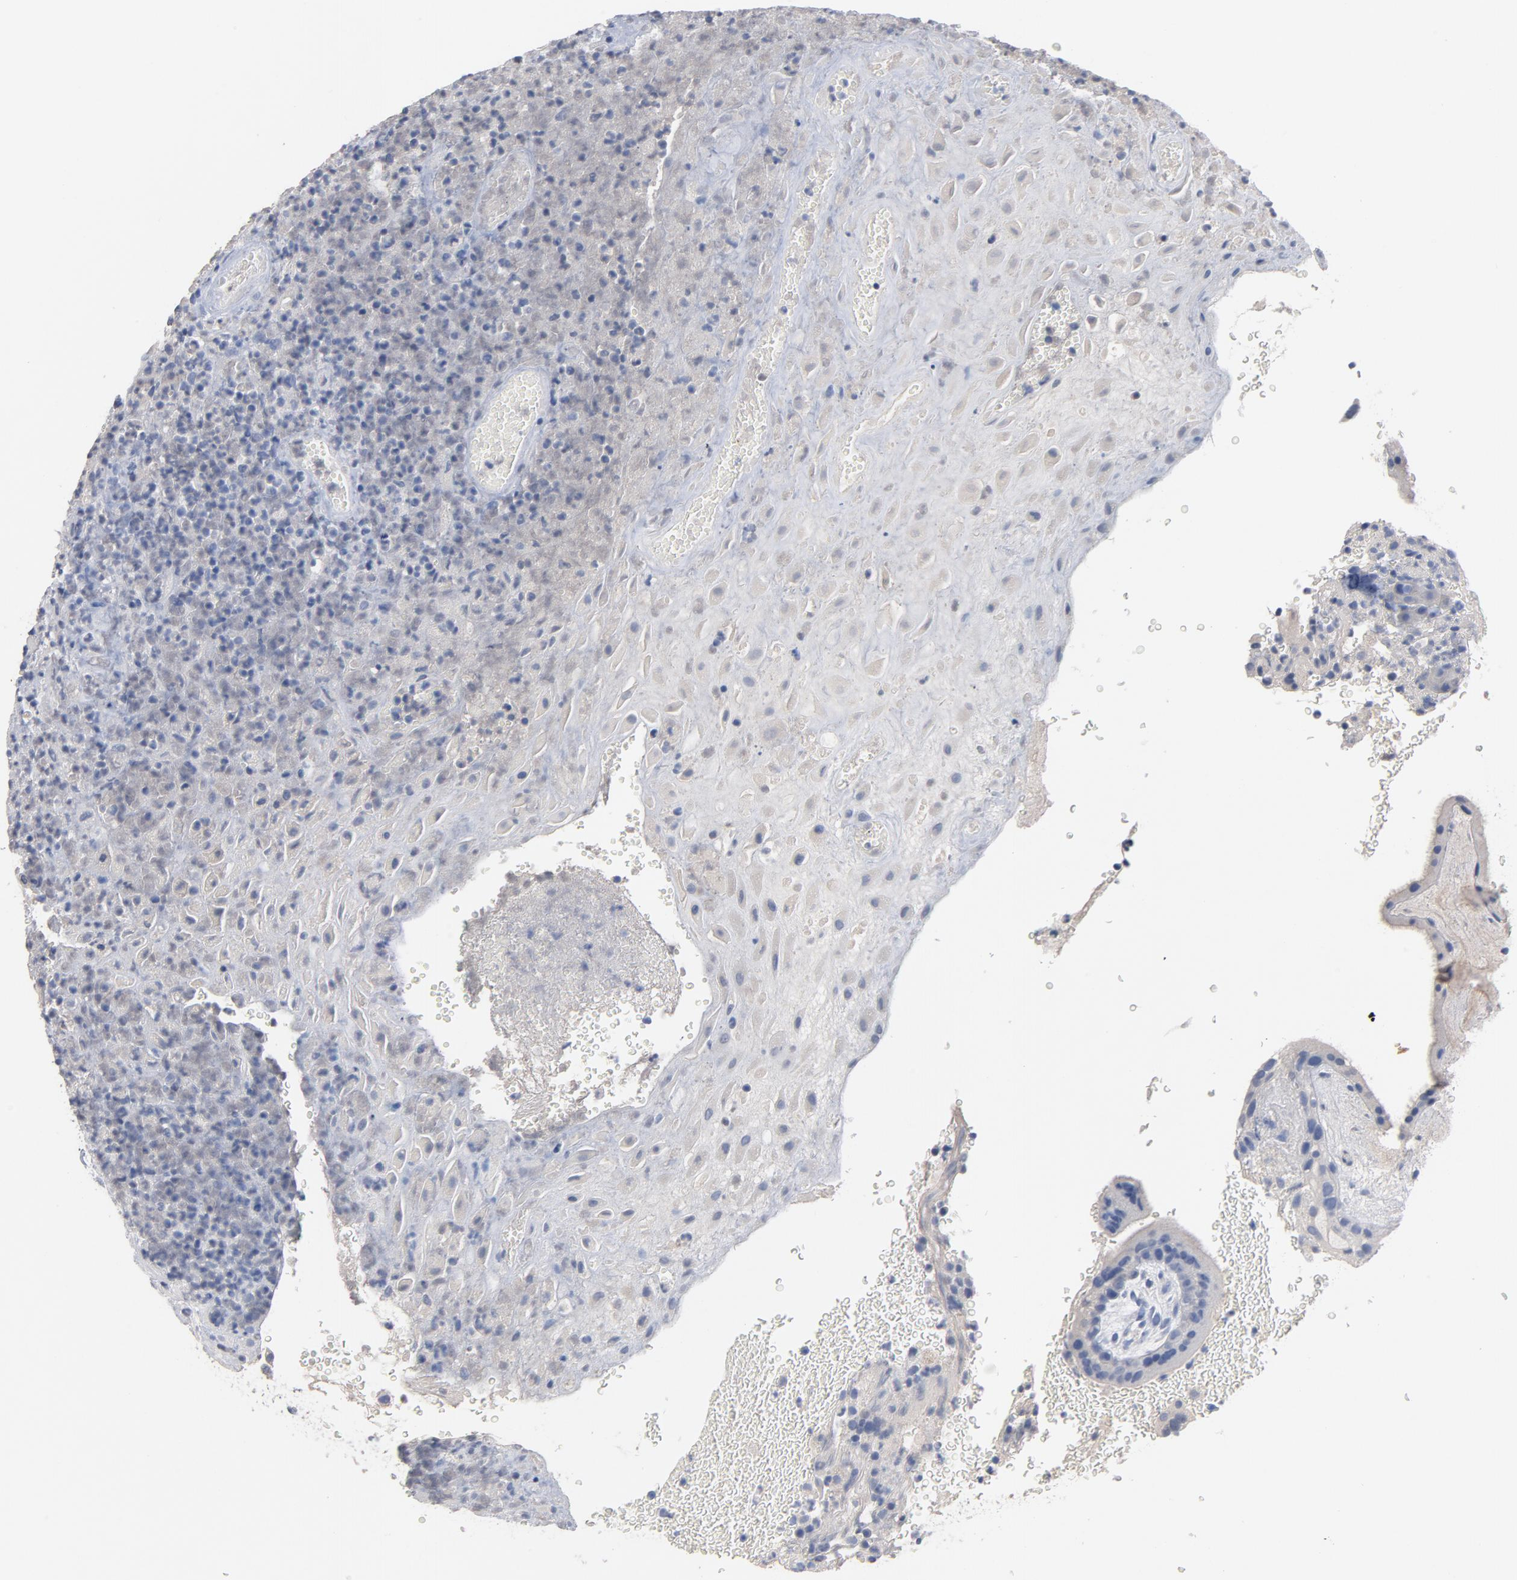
{"staining": {"intensity": "weak", "quantity": "<25%", "location": "cytoplasmic/membranous"}, "tissue": "placenta", "cell_type": "Decidual cells", "image_type": "normal", "snomed": [{"axis": "morphology", "description": "Normal tissue, NOS"}, {"axis": "topography", "description": "Placenta"}], "caption": "Immunohistochemical staining of normal human placenta displays no significant positivity in decidual cells. Nuclei are stained in blue.", "gene": "ZCCHC13", "patient": {"sex": "female", "age": 19}}